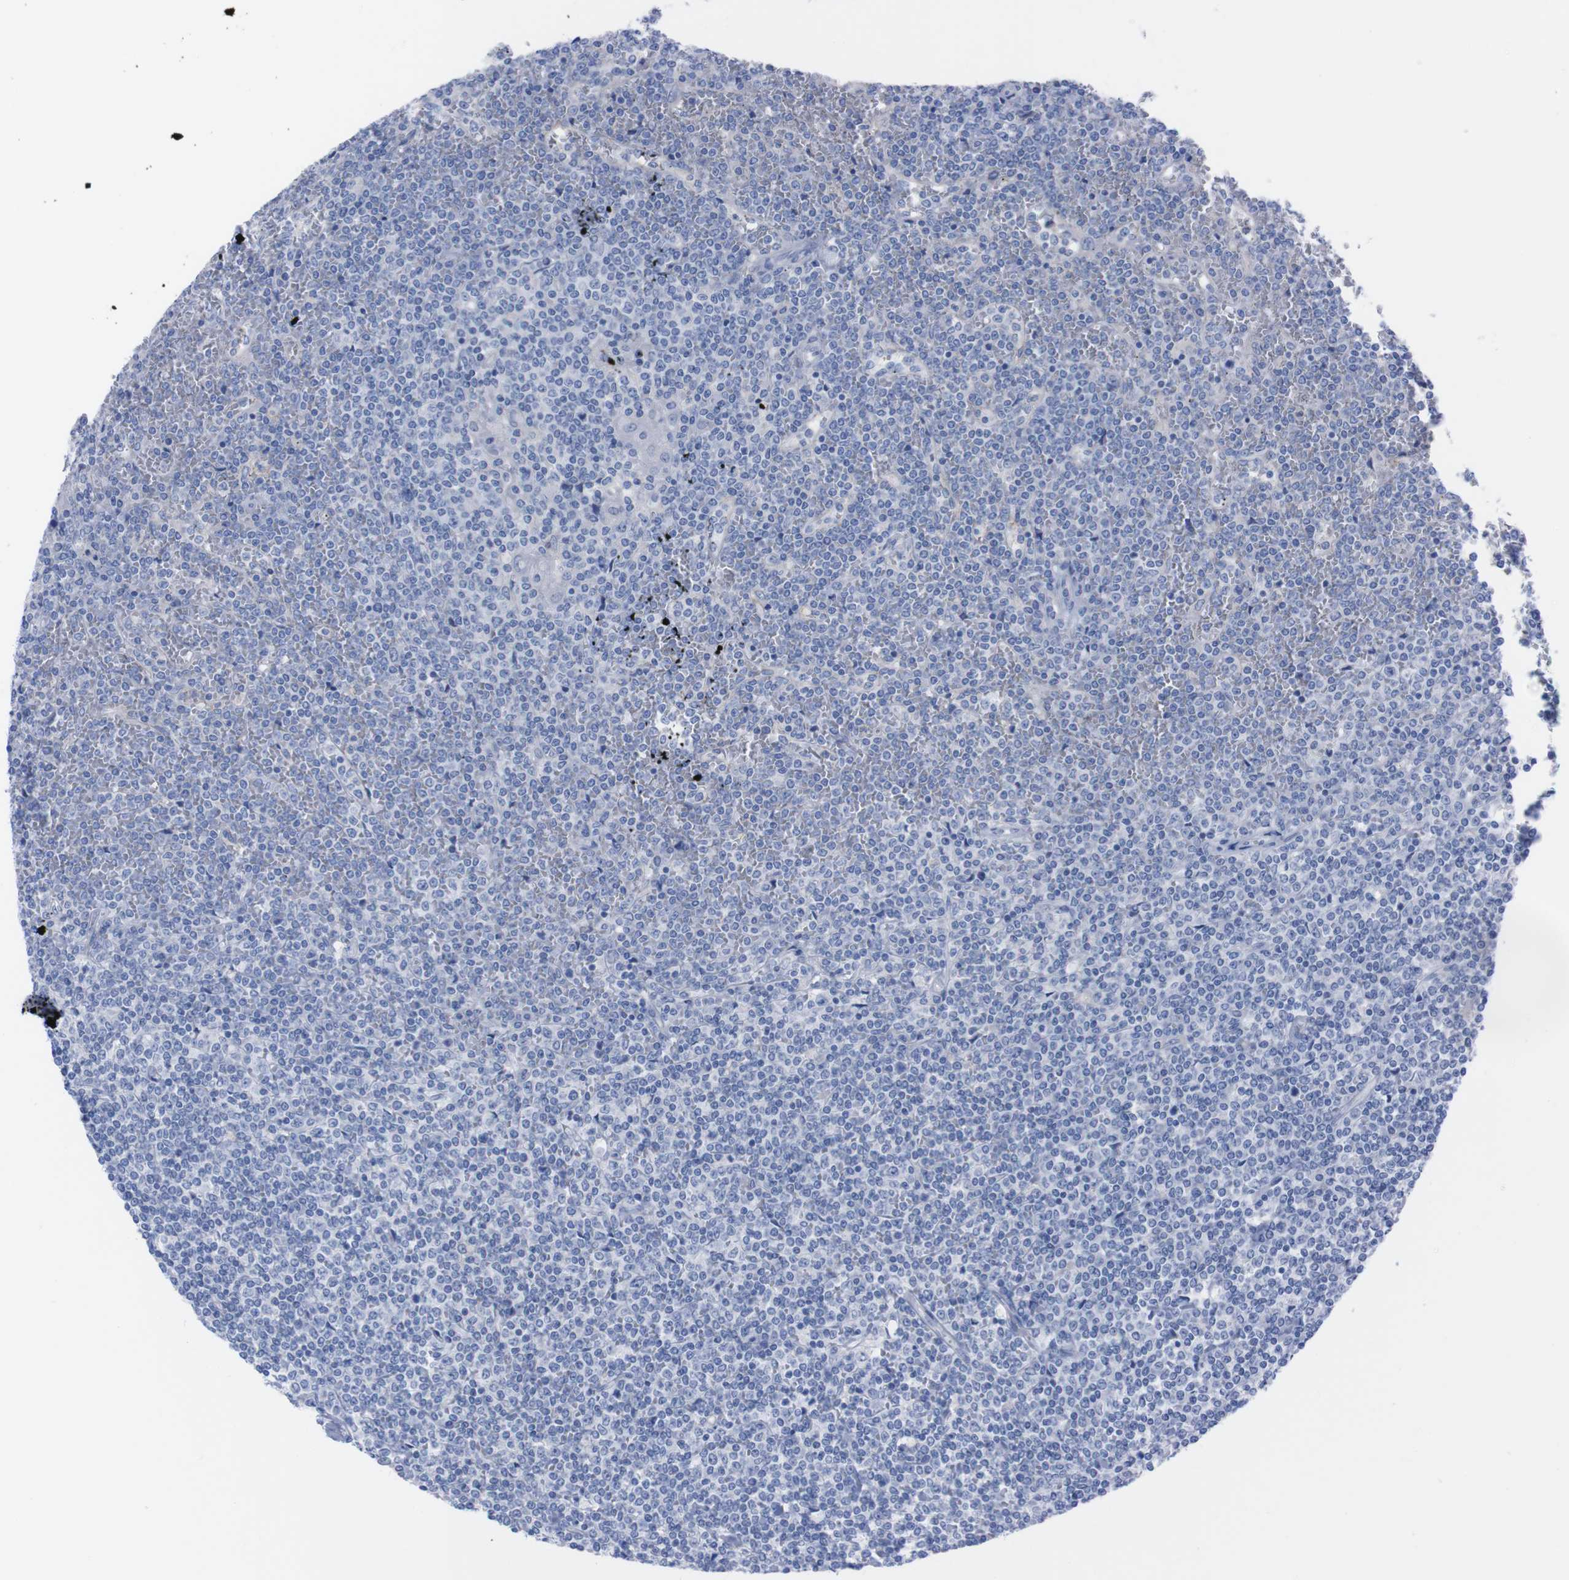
{"staining": {"intensity": "negative", "quantity": "none", "location": "none"}, "tissue": "lymphoma", "cell_type": "Tumor cells", "image_type": "cancer", "snomed": [{"axis": "morphology", "description": "Malignant lymphoma, non-Hodgkin's type, Low grade"}, {"axis": "topography", "description": "Spleen"}], "caption": "Immunohistochemistry (IHC) micrograph of neoplastic tissue: human lymphoma stained with DAB displays no significant protein expression in tumor cells.", "gene": "TMEM243", "patient": {"sex": "female", "age": 19}}